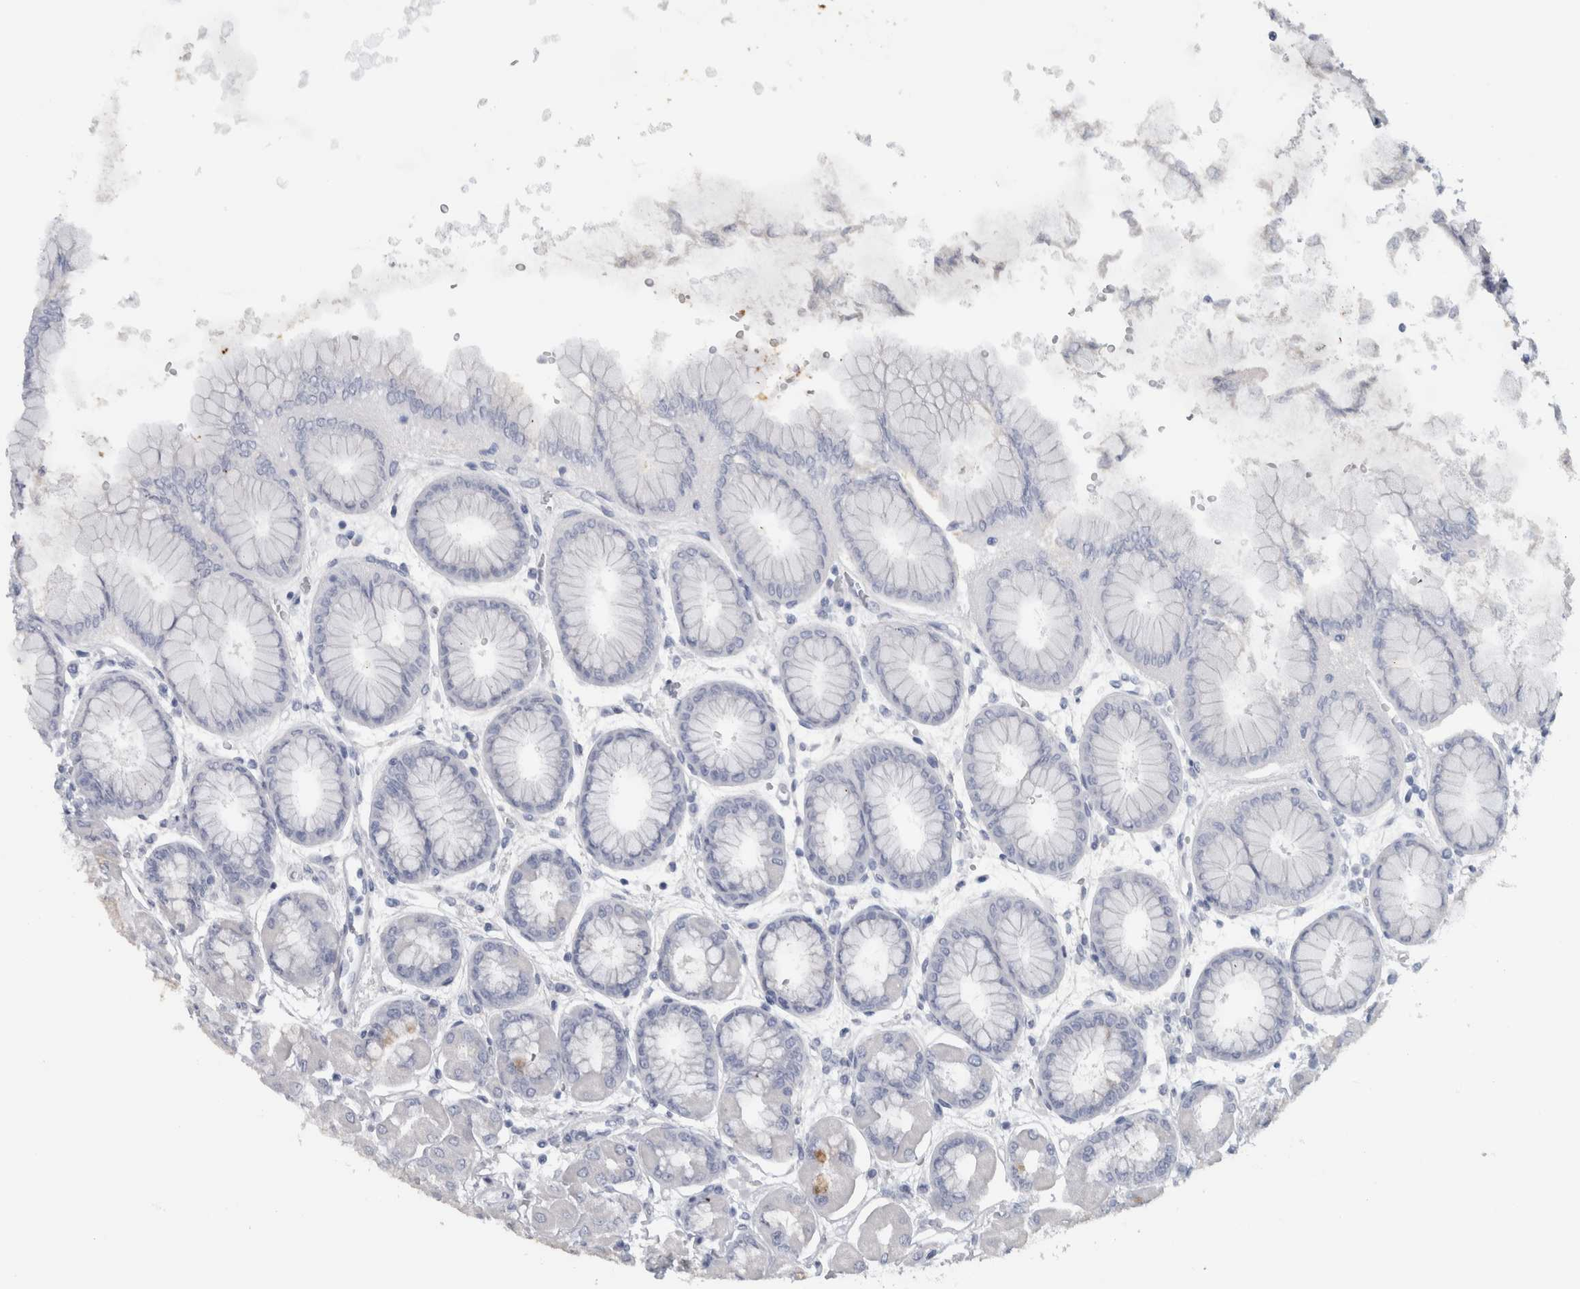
{"staining": {"intensity": "moderate", "quantity": "<25%", "location": "cytoplasmic/membranous"}, "tissue": "stomach", "cell_type": "Glandular cells", "image_type": "normal", "snomed": [{"axis": "morphology", "description": "Normal tissue, NOS"}, {"axis": "topography", "description": "Stomach, upper"}], "caption": "DAB (3,3'-diaminobenzidine) immunohistochemical staining of benign stomach shows moderate cytoplasmic/membranous protein staining in about <25% of glandular cells.", "gene": "ADAM2", "patient": {"sex": "female", "age": 56}}